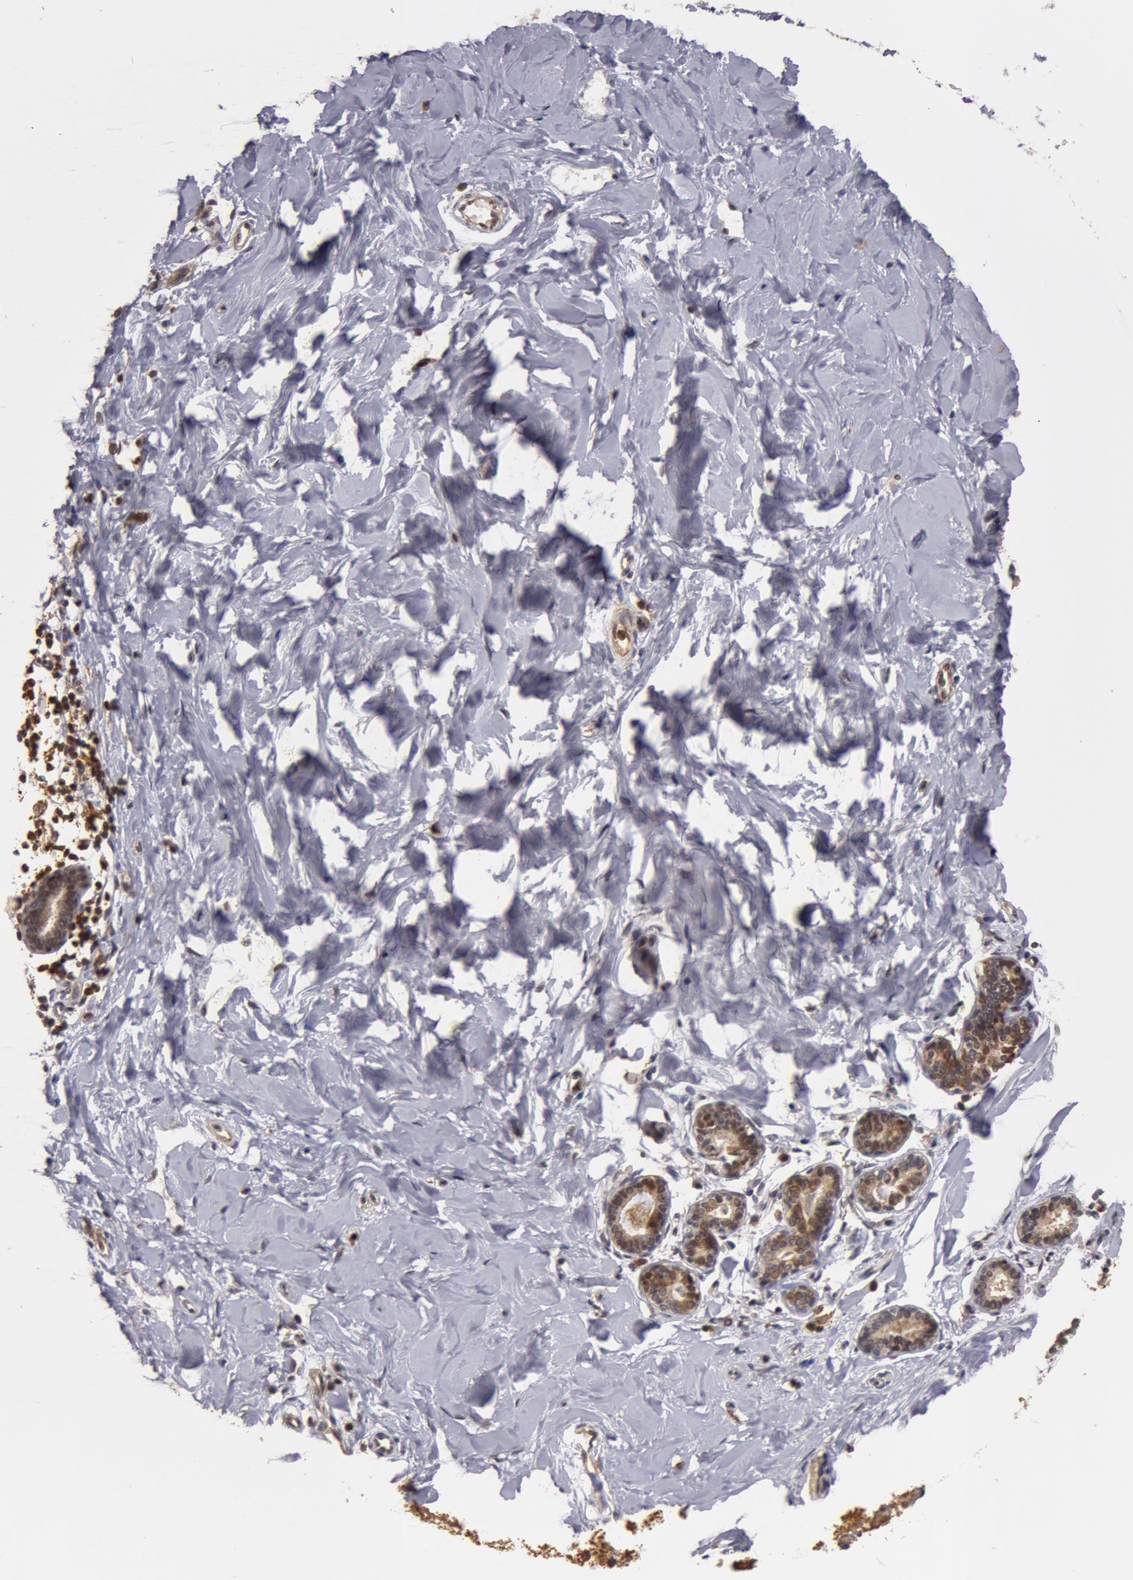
{"staining": {"intensity": "negative", "quantity": "none", "location": "none"}, "tissue": "breast", "cell_type": "Adipocytes", "image_type": "normal", "snomed": [{"axis": "morphology", "description": "Normal tissue, NOS"}, {"axis": "topography", "description": "Breast"}], "caption": "Adipocytes are negative for protein expression in normal human breast. (DAB (3,3'-diaminobenzidine) immunohistochemistry, high magnification).", "gene": "ZNF350", "patient": {"sex": "female", "age": 23}}